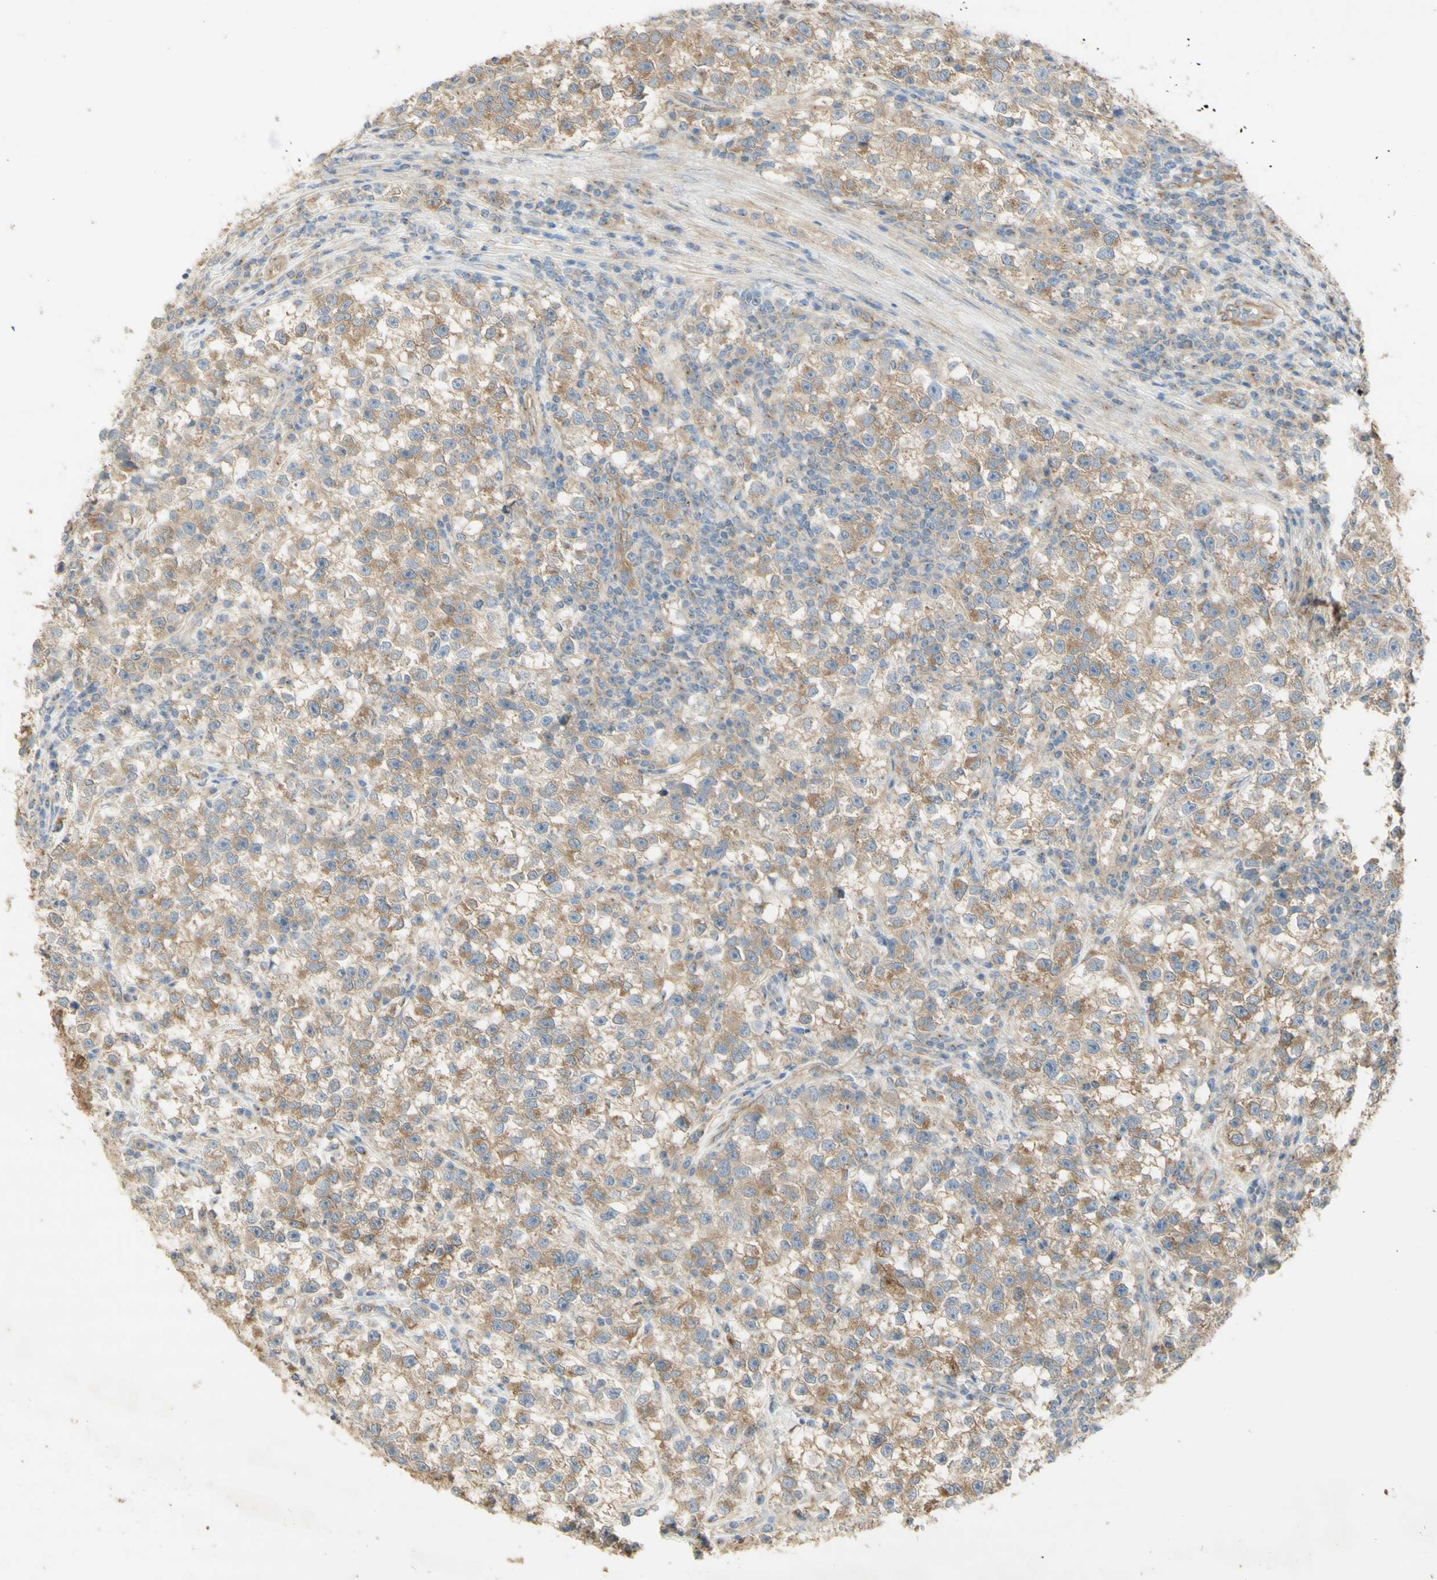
{"staining": {"intensity": "moderate", "quantity": "25%-75%", "location": "cytoplasmic/membranous"}, "tissue": "testis cancer", "cell_type": "Tumor cells", "image_type": "cancer", "snomed": [{"axis": "morphology", "description": "Seminoma, NOS"}, {"axis": "topography", "description": "Testis"}], "caption": "DAB (3,3'-diaminobenzidine) immunohistochemical staining of human seminoma (testis) demonstrates moderate cytoplasmic/membranous protein positivity in approximately 25%-75% of tumor cells.", "gene": "DYNC1H1", "patient": {"sex": "male", "age": 22}}